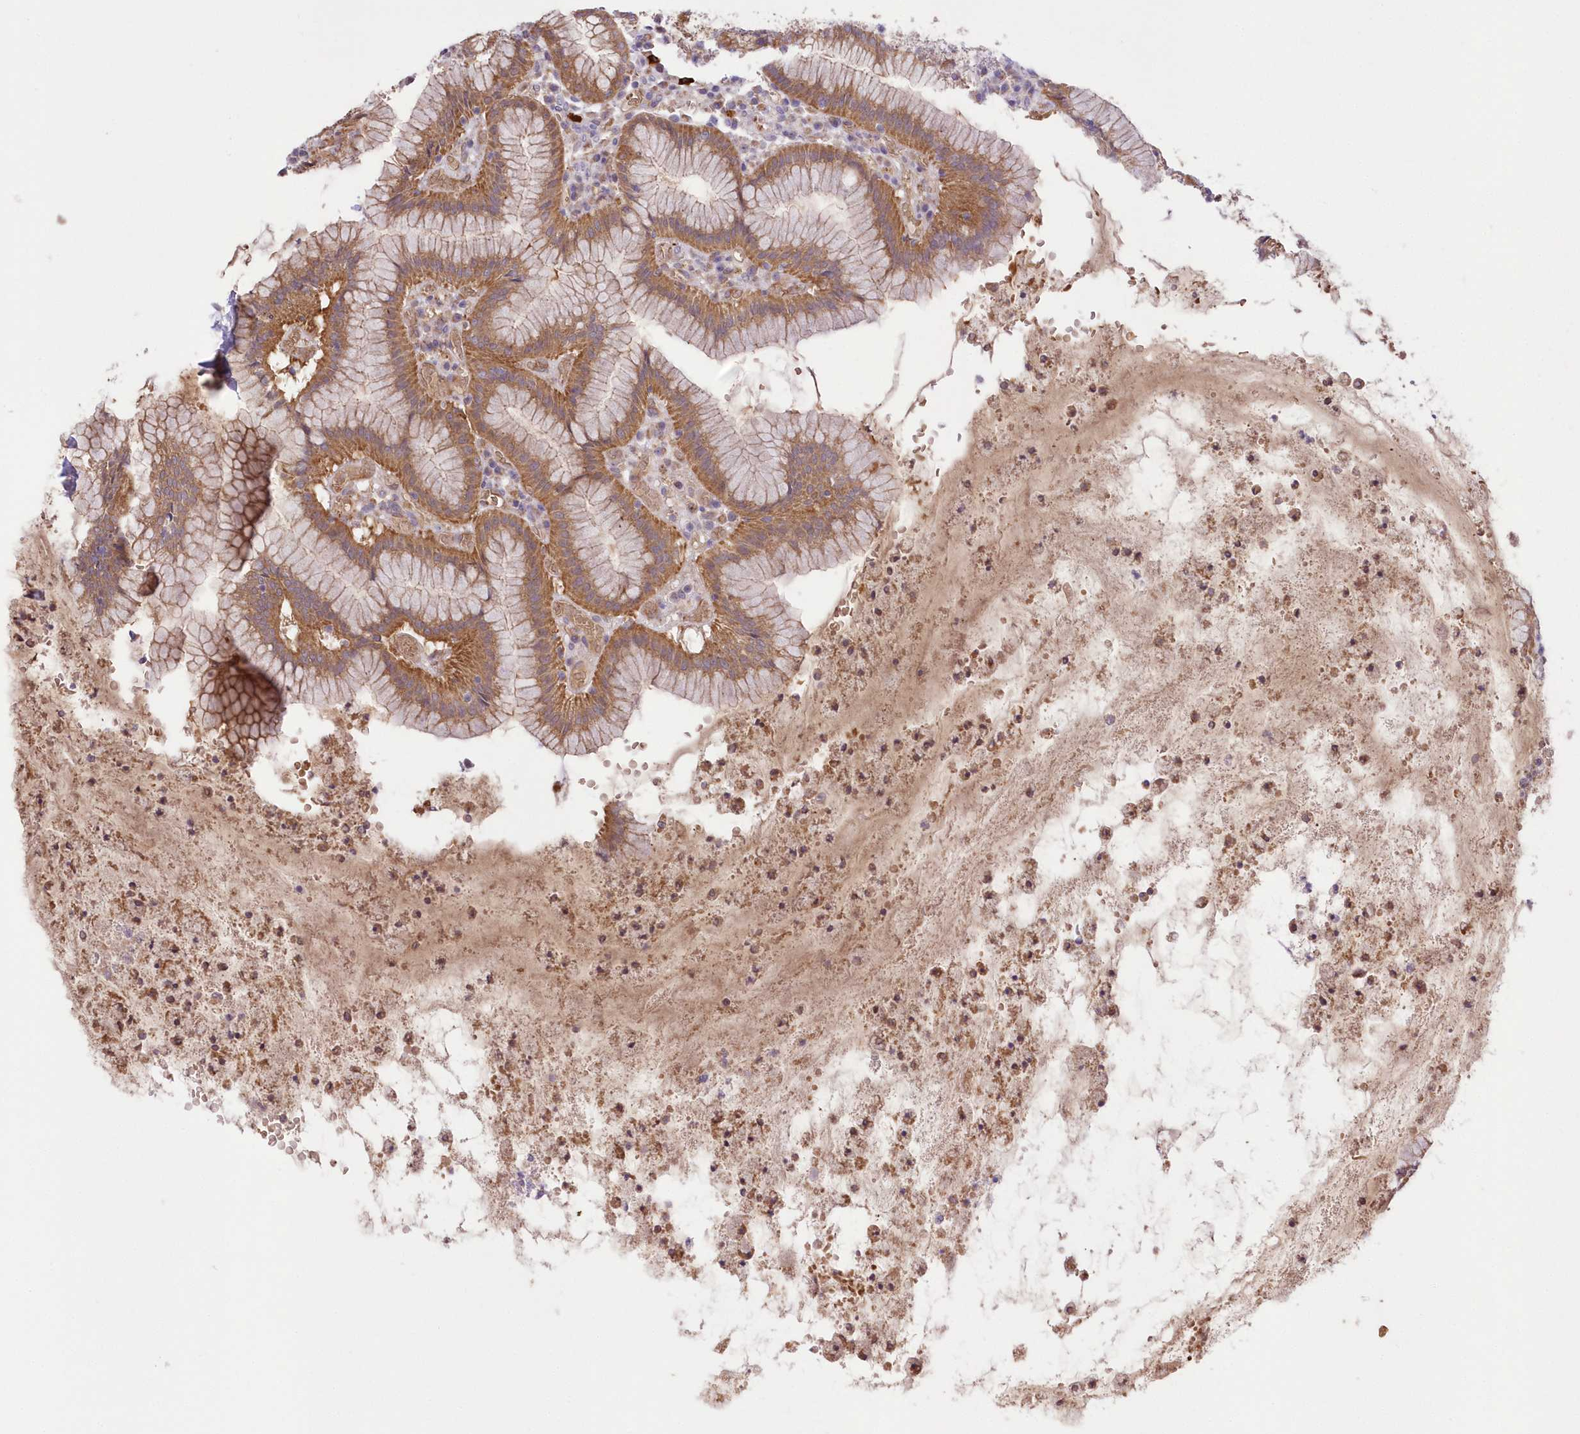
{"staining": {"intensity": "moderate", "quantity": ">75%", "location": "cytoplasmic/membranous"}, "tissue": "stomach", "cell_type": "Glandular cells", "image_type": "normal", "snomed": [{"axis": "morphology", "description": "Normal tissue, NOS"}, {"axis": "topography", "description": "Stomach"}], "caption": "Immunohistochemistry histopathology image of benign stomach: stomach stained using IHC reveals medium levels of moderate protein expression localized specifically in the cytoplasmic/membranous of glandular cells, appearing as a cytoplasmic/membranous brown color.", "gene": "FCHO2", "patient": {"sex": "male", "age": 55}}